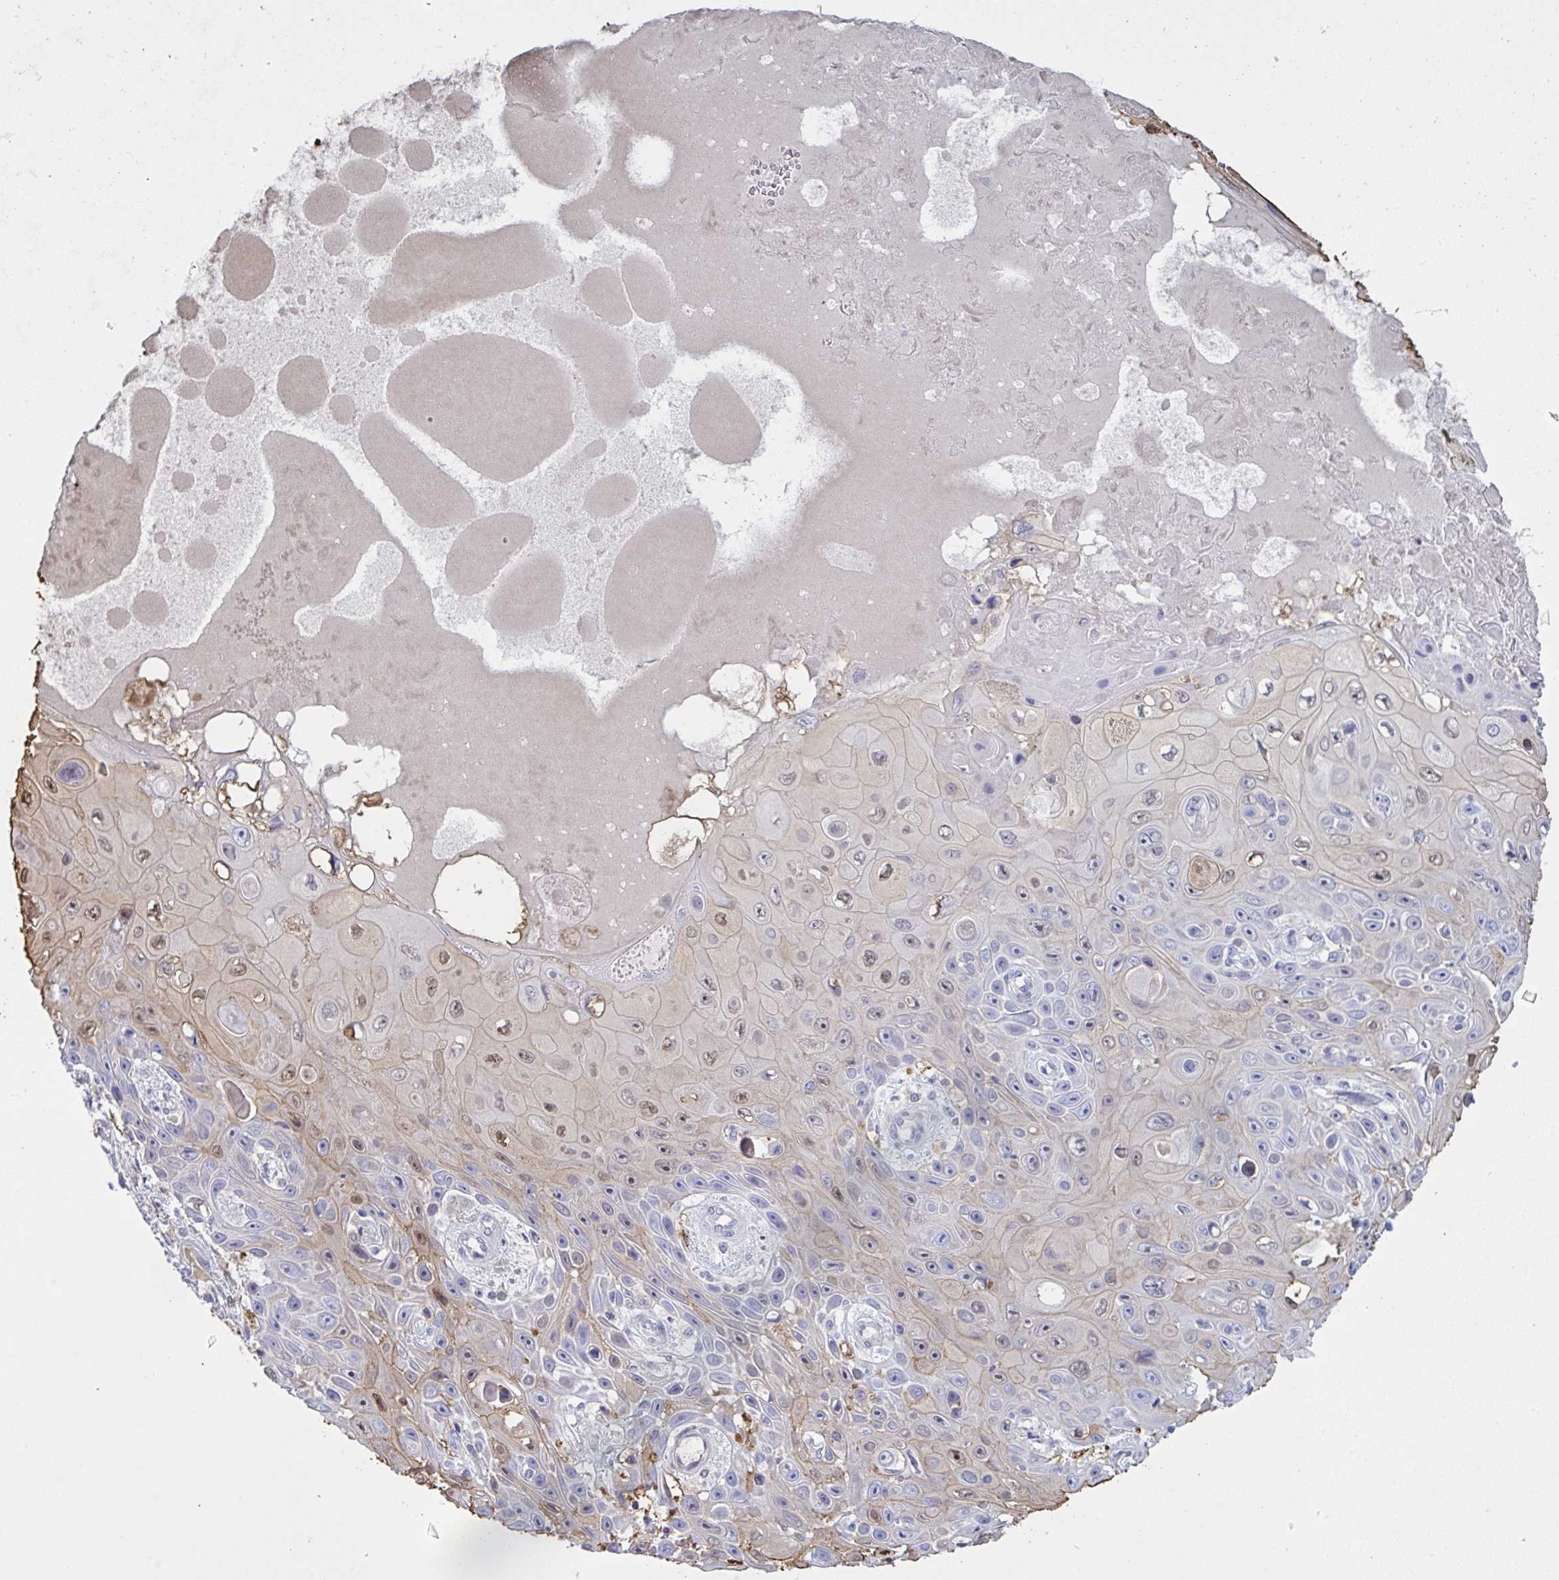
{"staining": {"intensity": "moderate", "quantity": "<25%", "location": "nuclear"}, "tissue": "skin cancer", "cell_type": "Tumor cells", "image_type": "cancer", "snomed": [{"axis": "morphology", "description": "Squamous cell carcinoma, NOS"}, {"axis": "topography", "description": "Skin"}], "caption": "Immunohistochemical staining of human skin cancer (squamous cell carcinoma) displays moderate nuclear protein positivity in about <25% of tumor cells.", "gene": "ZNF684", "patient": {"sex": "male", "age": 82}}